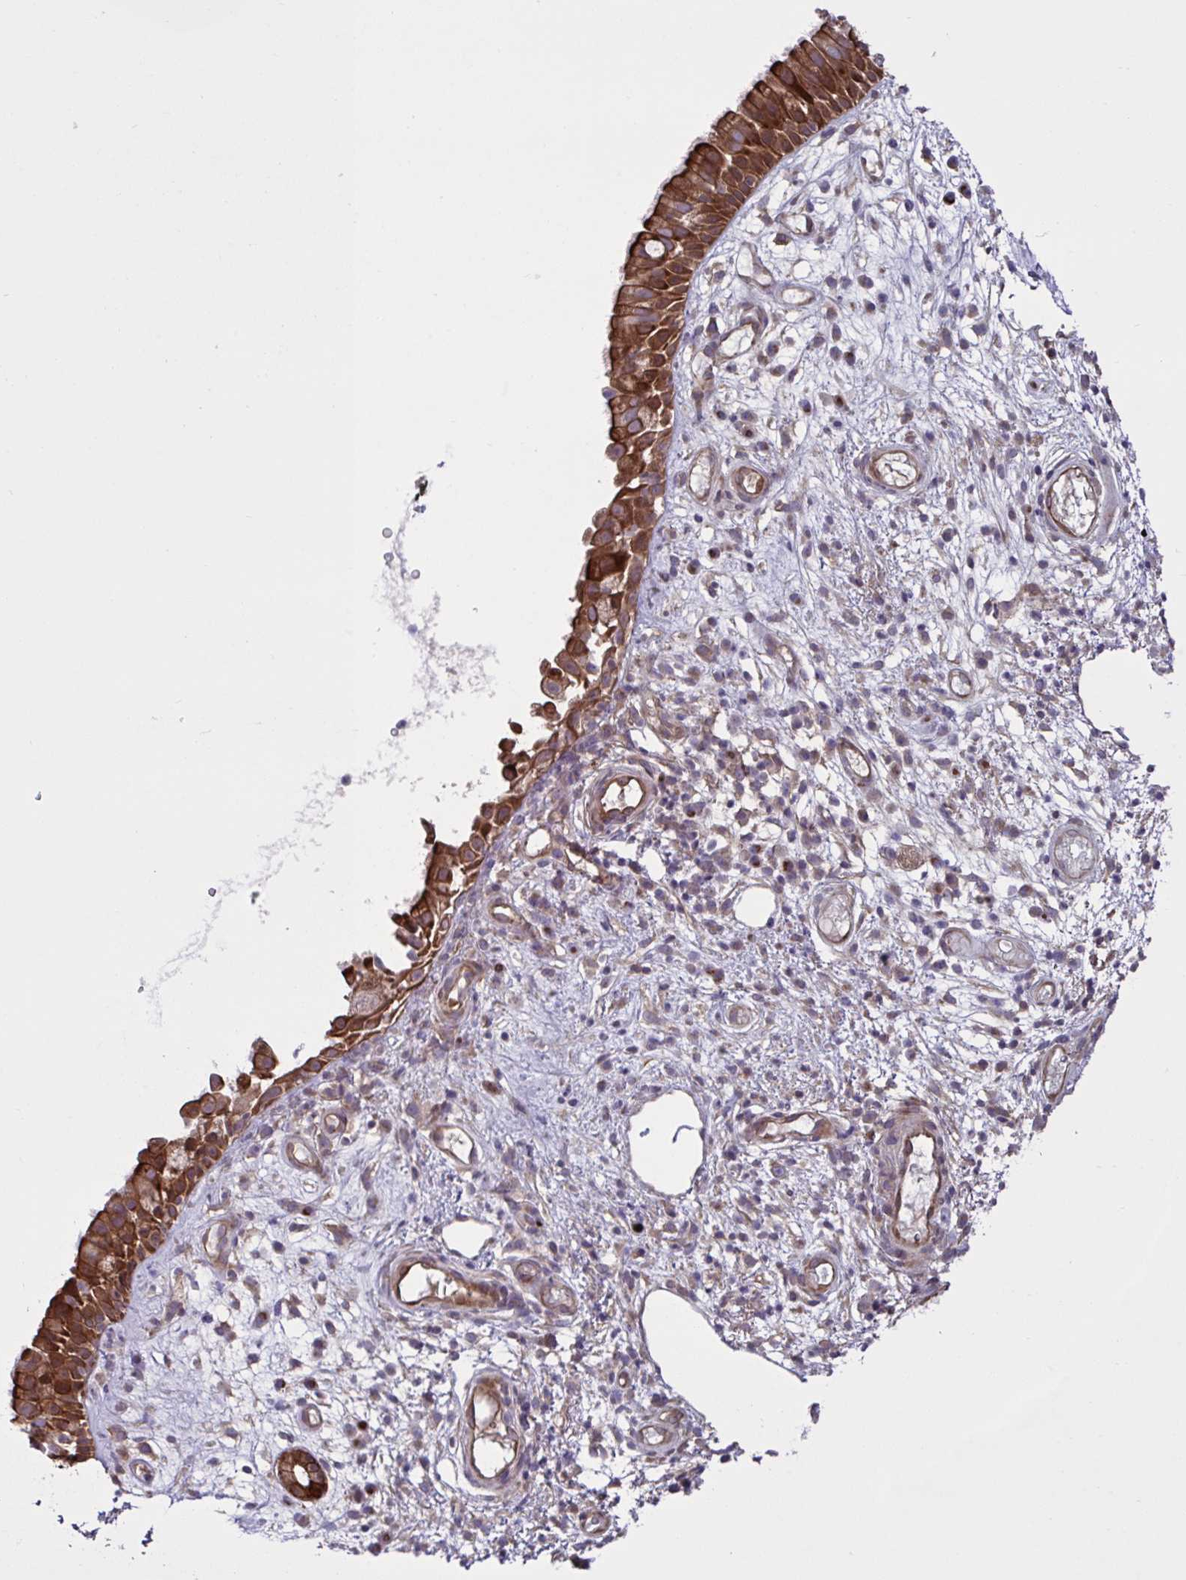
{"staining": {"intensity": "strong", "quantity": ">75%", "location": "cytoplasmic/membranous"}, "tissue": "nasopharynx", "cell_type": "Respiratory epithelial cells", "image_type": "normal", "snomed": [{"axis": "morphology", "description": "Normal tissue, NOS"}, {"axis": "morphology", "description": "Inflammation, NOS"}, {"axis": "topography", "description": "Nasopharynx"}], "caption": "Strong cytoplasmic/membranous expression is identified in about >75% of respiratory epithelial cells in unremarkable nasopharynx.", "gene": "GLTP", "patient": {"sex": "male", "age": 54}}